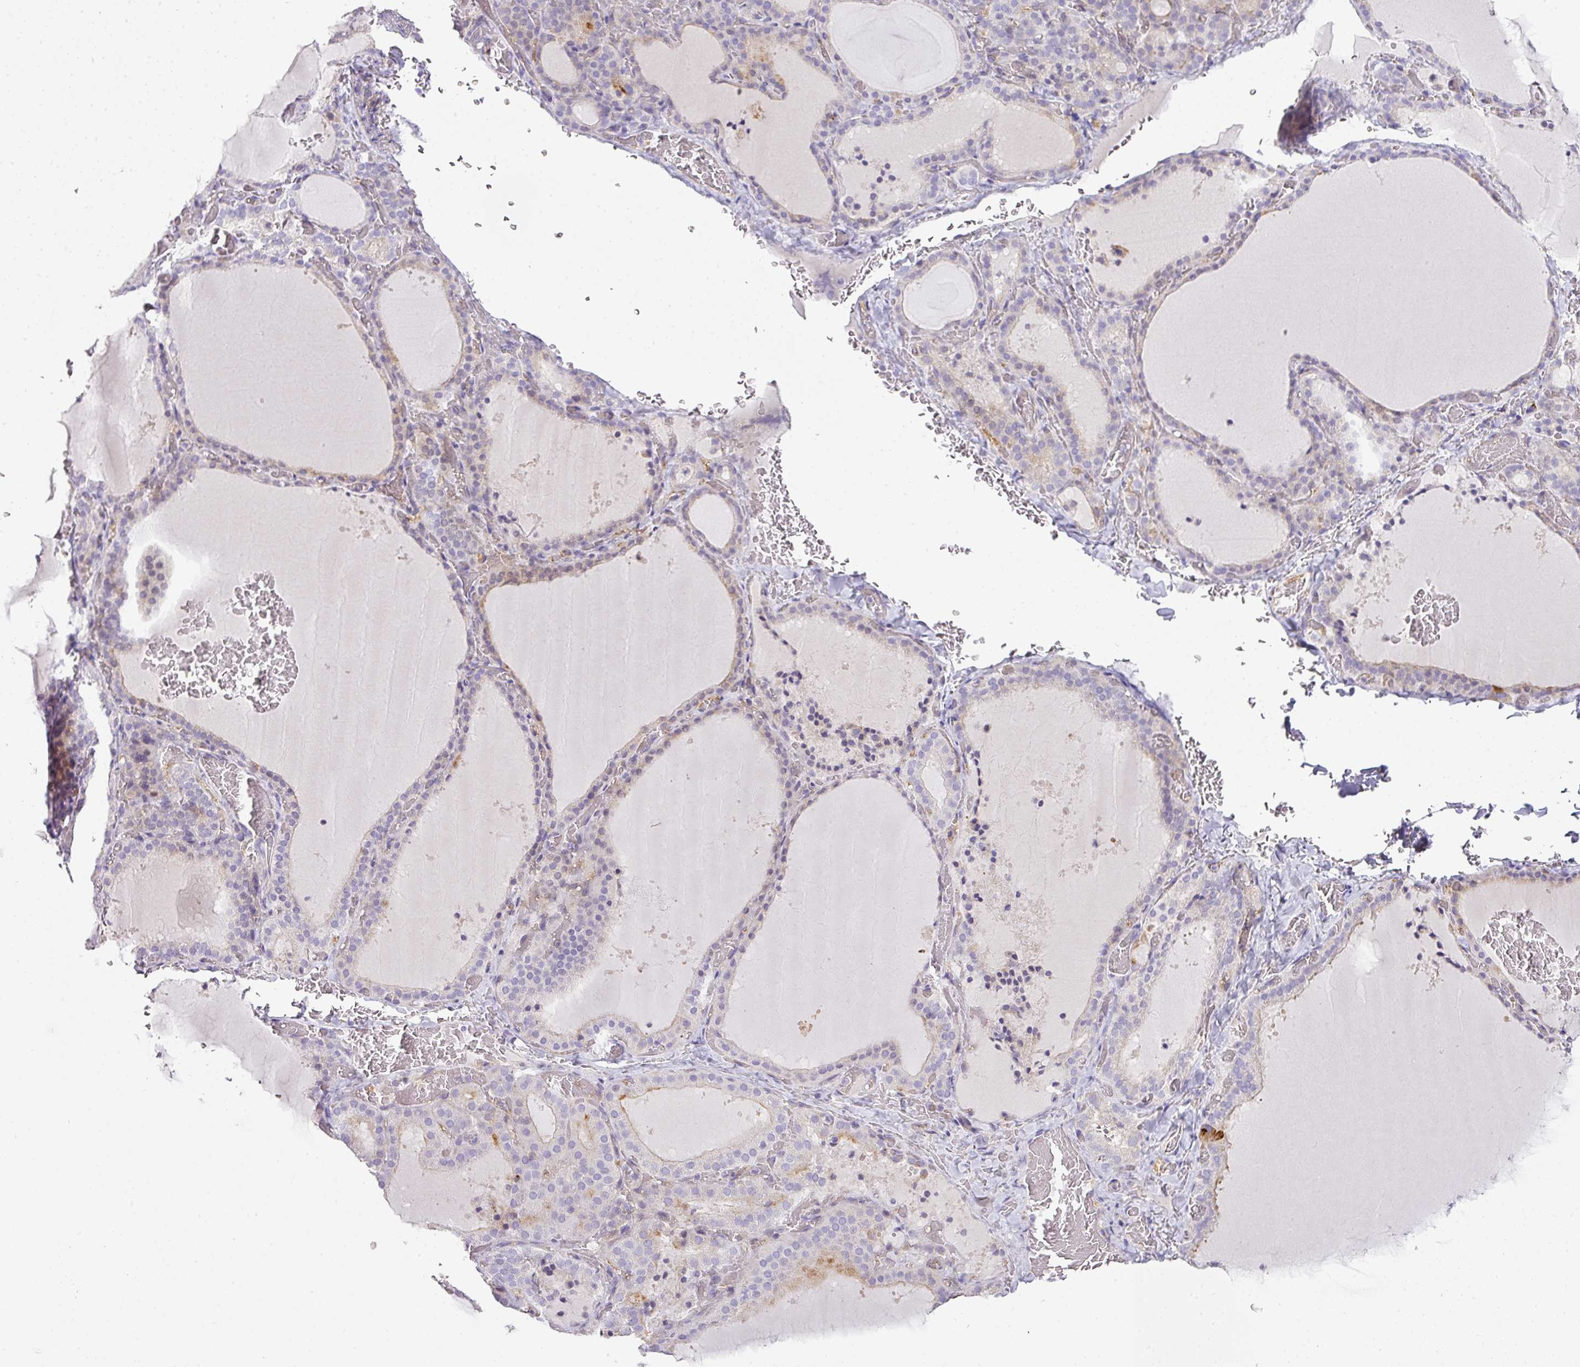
{"staining": {"intensity": "weak", "quantity": "<25%", "location": "cytoplasmic/membranous"}, "tissue": "thyroid gland", "cell_type": "Glandular cells", "image_type": "normal", "snomed": [{"axis": "morphology", "description": "Normal tissue, NOS"}, {"axis": "topography", "description": "Thyroid gland"}], "caption": "Micrograph shows no protein expression in glandular cells of unremarkable thyroid gland. The staining is performed using DAB brown chromogen with nuclei counter-stained in using hematoxylin.", "gene": "HOXC13", "patient": {"sex": "female", "age": 39}}